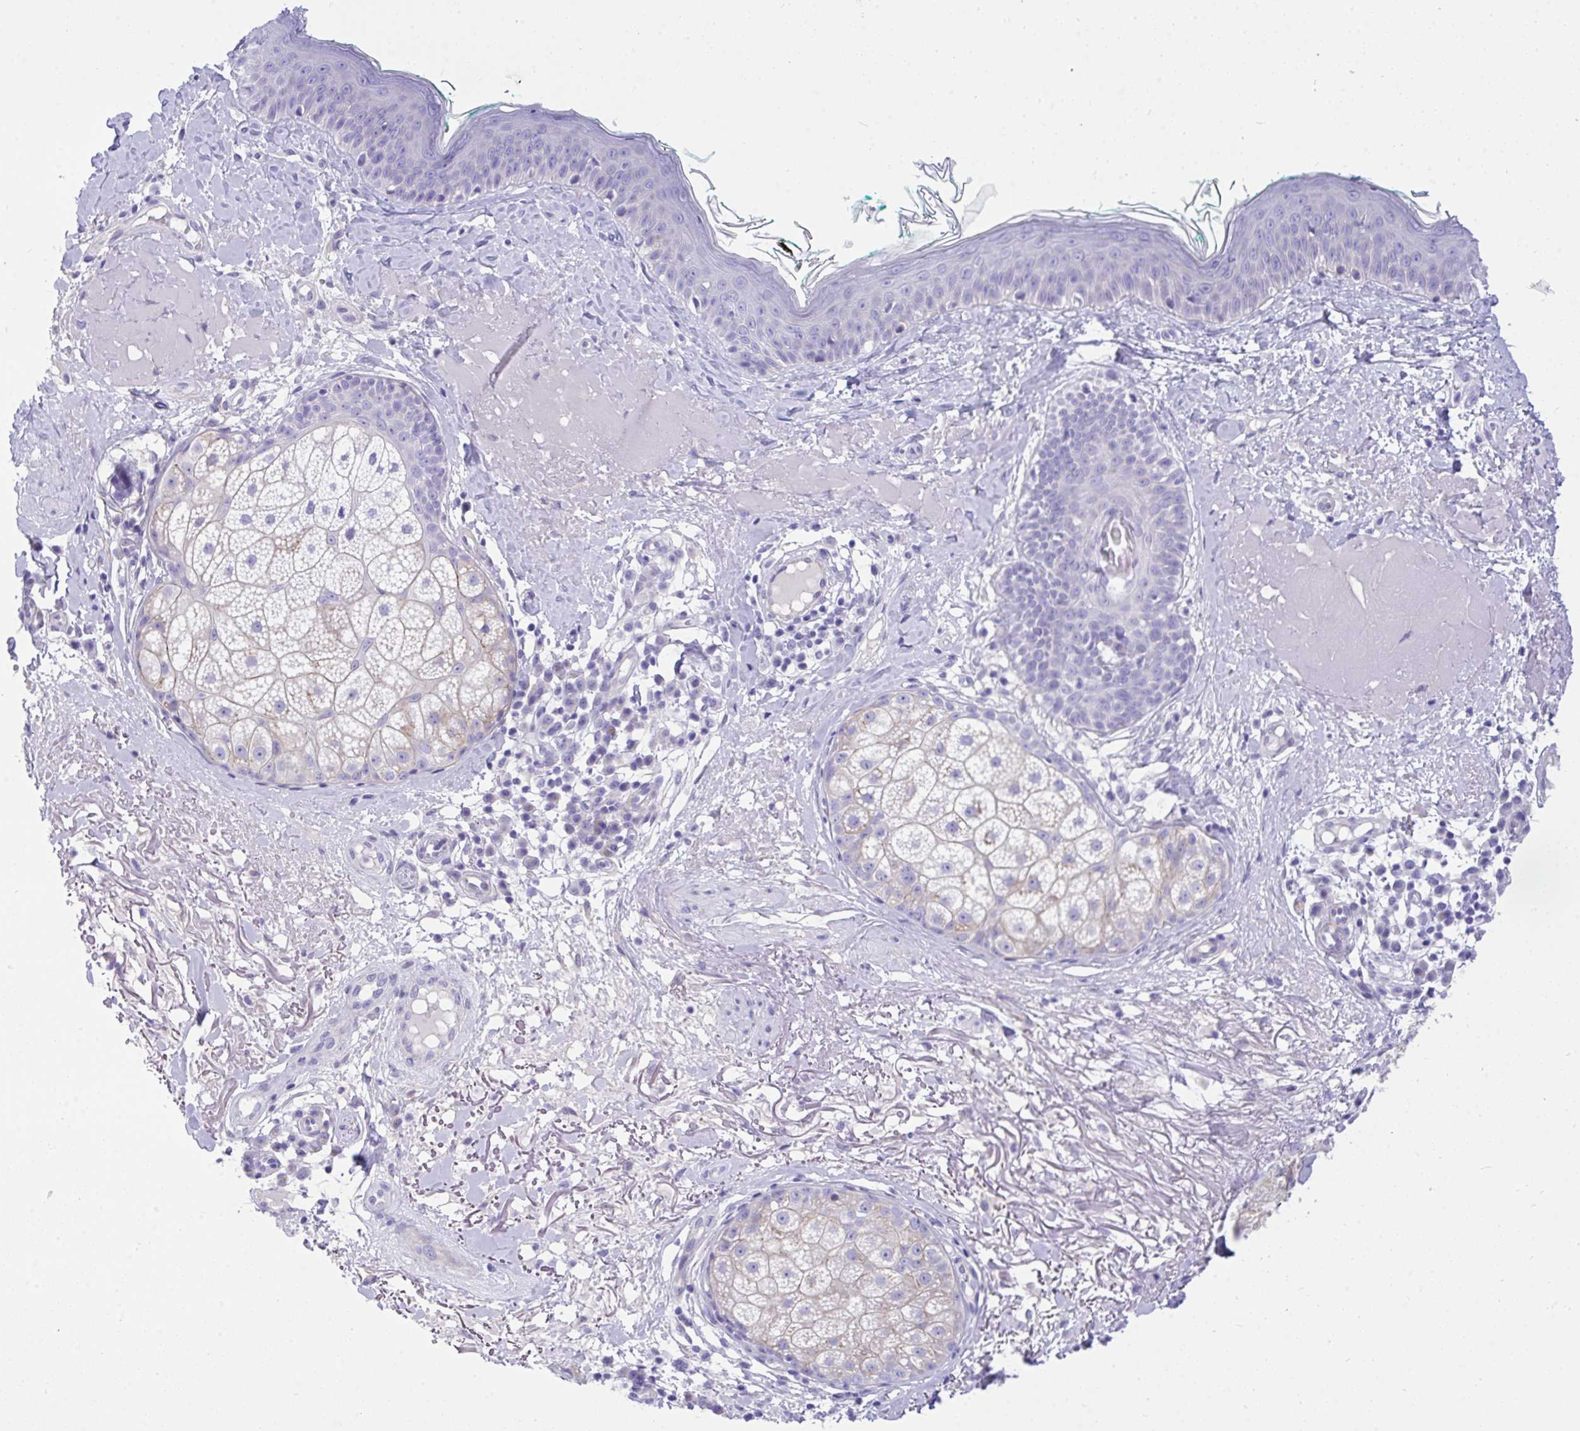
{"staining": {"intensity": "negative", "quantity": "none", "location": "none"}, "tissue": "skin", "cell_type": "Fibroblasts", "image_type": "normal", "snomed": [{"axis": "morphology", "description": "Normal tissue, NOS"}, {"axis": "topography", "description": "Skin"}], "caption": "Immunohistochemical staining of unremarkable skin displays no significant positivity in fibroblasts.", "gene": "TLN2", "patient": {"sex": "male", "age": 73}}